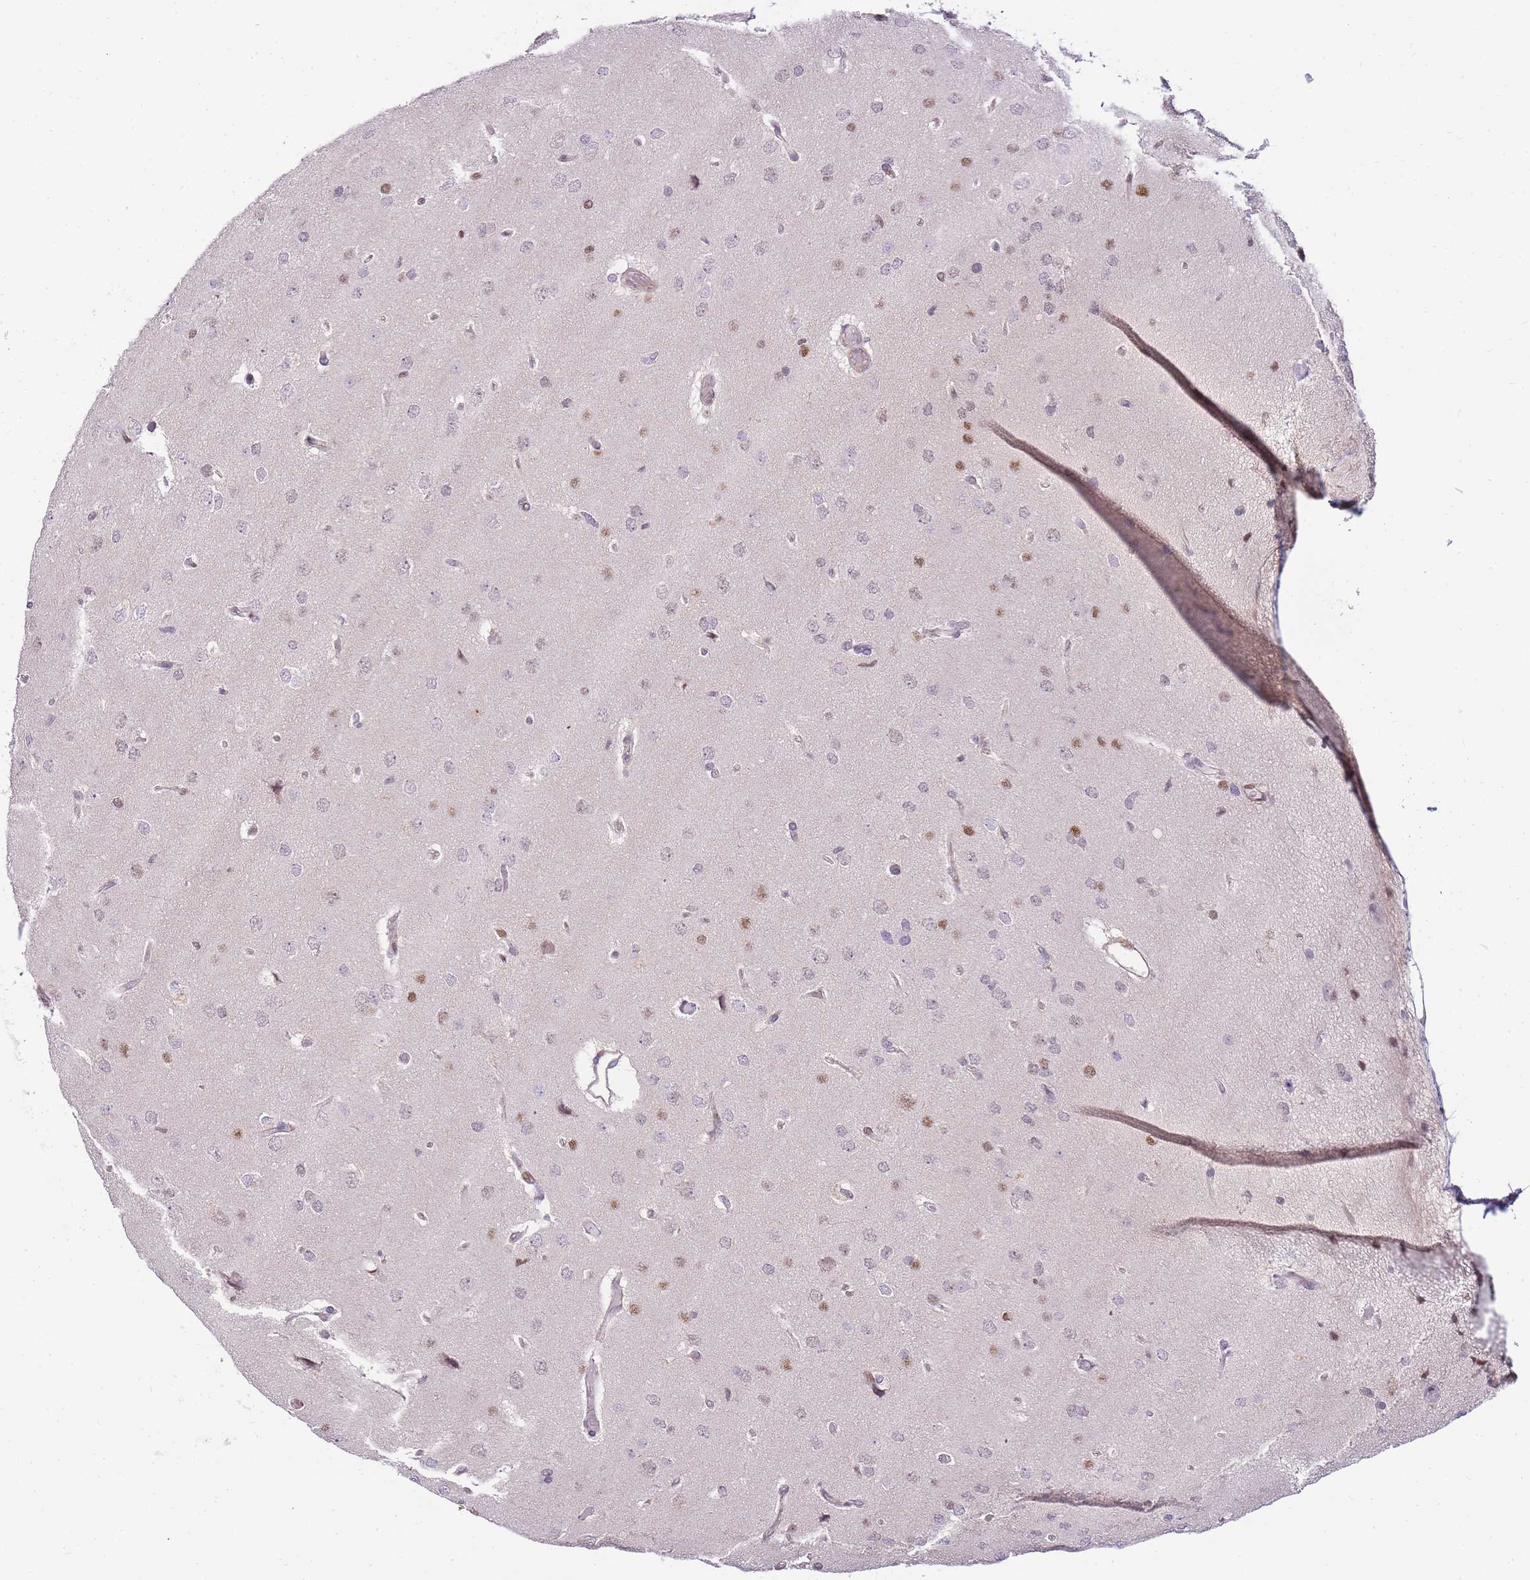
{"staining": {"intensity": "weak", "quantity": "<25%", "location": "nuclear"}, "tissue": "glioma", "cell_type": "Tumor cells", "image_type": "cancer", "snomed": [{"axis": "morphology", "description": "Glioma, malignant, High grade"}, {"axis": "topography", "description": "Brain"}], "caption": "DAB (3,3'-diaminobenzidine) immunohistochemical staining of human malignant high-grade glioma reveals no significant expression in tumor cells.", "gene": "CLBA1", "patient": {"sex": "male", "age": 77}}